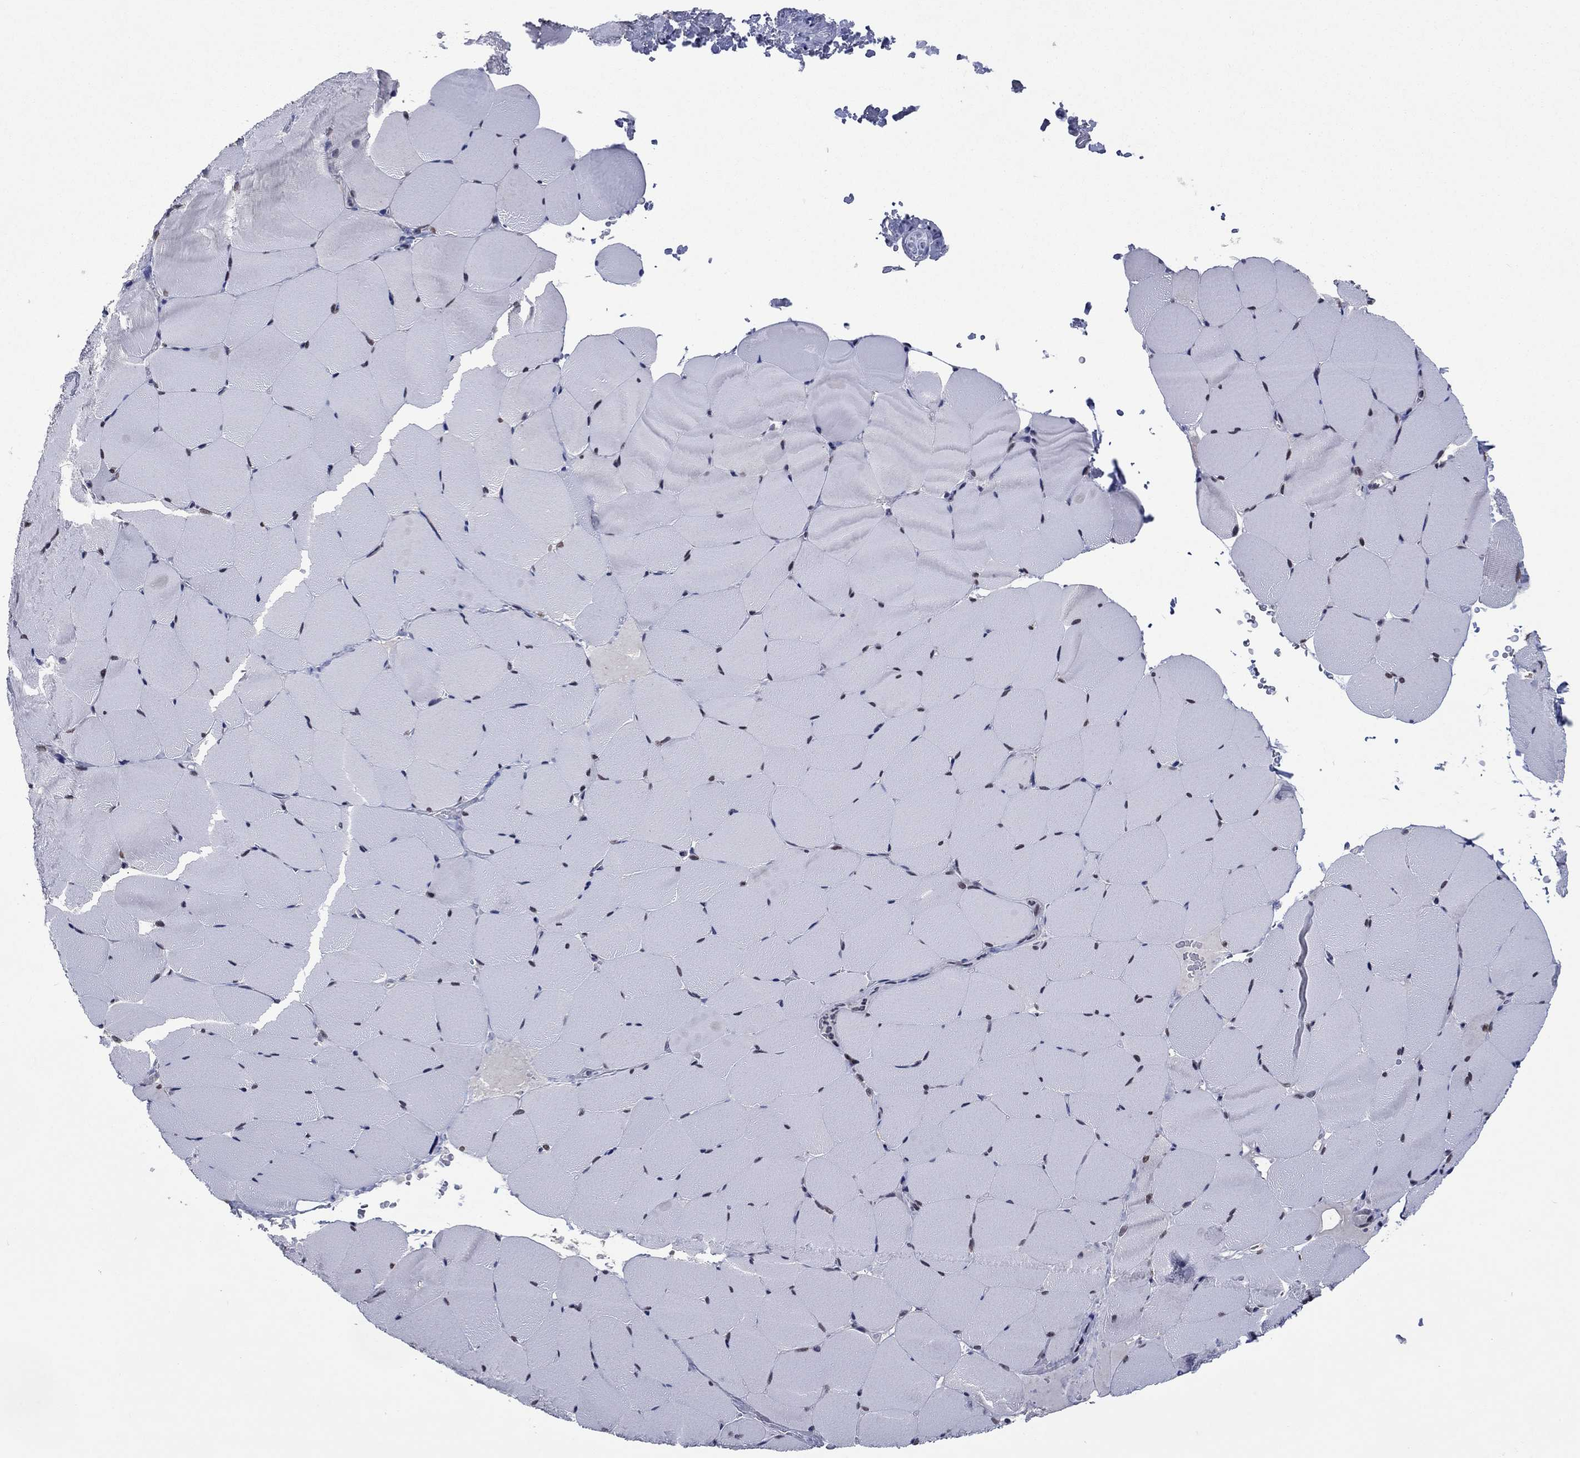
{"staining": {"intensity": "negative", "quantity": "none", "location": "none"}, "tissue": "skeletal muscle", "cell_type": "Myocytes", "image_type": "normal", "snomed": [{"axis": "morphology", "description": "Normal tissue, NOS"}, {"axis": "topography", "description": "Skeletal muscle"}], "caption": "IHC histopathology image of unremarkable skeletal muscle stained for a protein (brown), which demonstrates no positivity in myocytes.", "gene": "TYMS", "patient": {"sex": "female", "age": 37}}